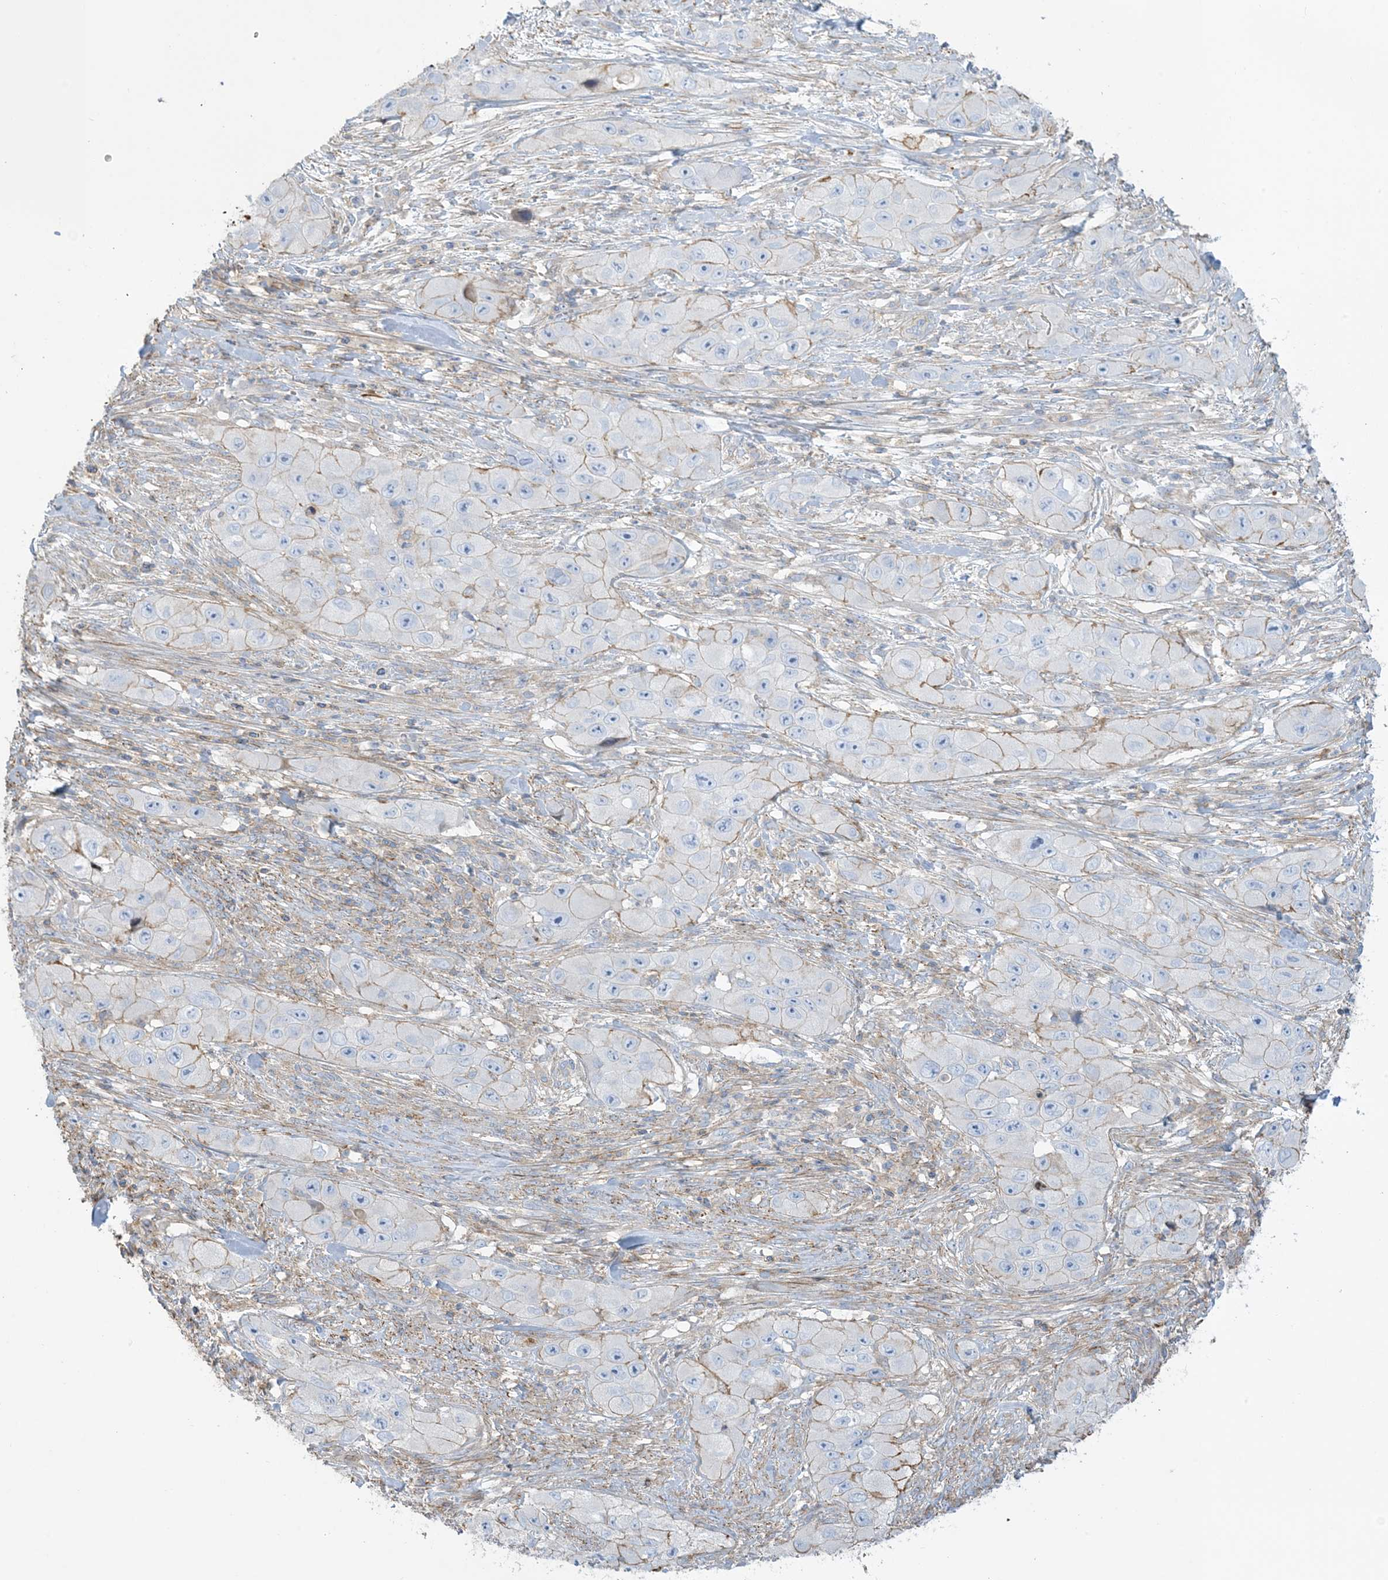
{"staining": {"intensity": "negative", "quantity": "none", "location": "none"}, "tissue": "skin cancer", "cell_type": "Tumor cells", "image_type": "cancer", "snomed": [{"axis": "morphology", "description": "Squamous cell carcinoma, NOS"}, {"axis": "topography", "description": "Skin"}, {"axis": "topography", "description": "Subcutis"}], "caption": "Skin cancer was stained to show a protein in brown. There is no significant staining in tumor cells.", "gene": "GTF3C2", "patient": {"sex": "male", "age": 73}}